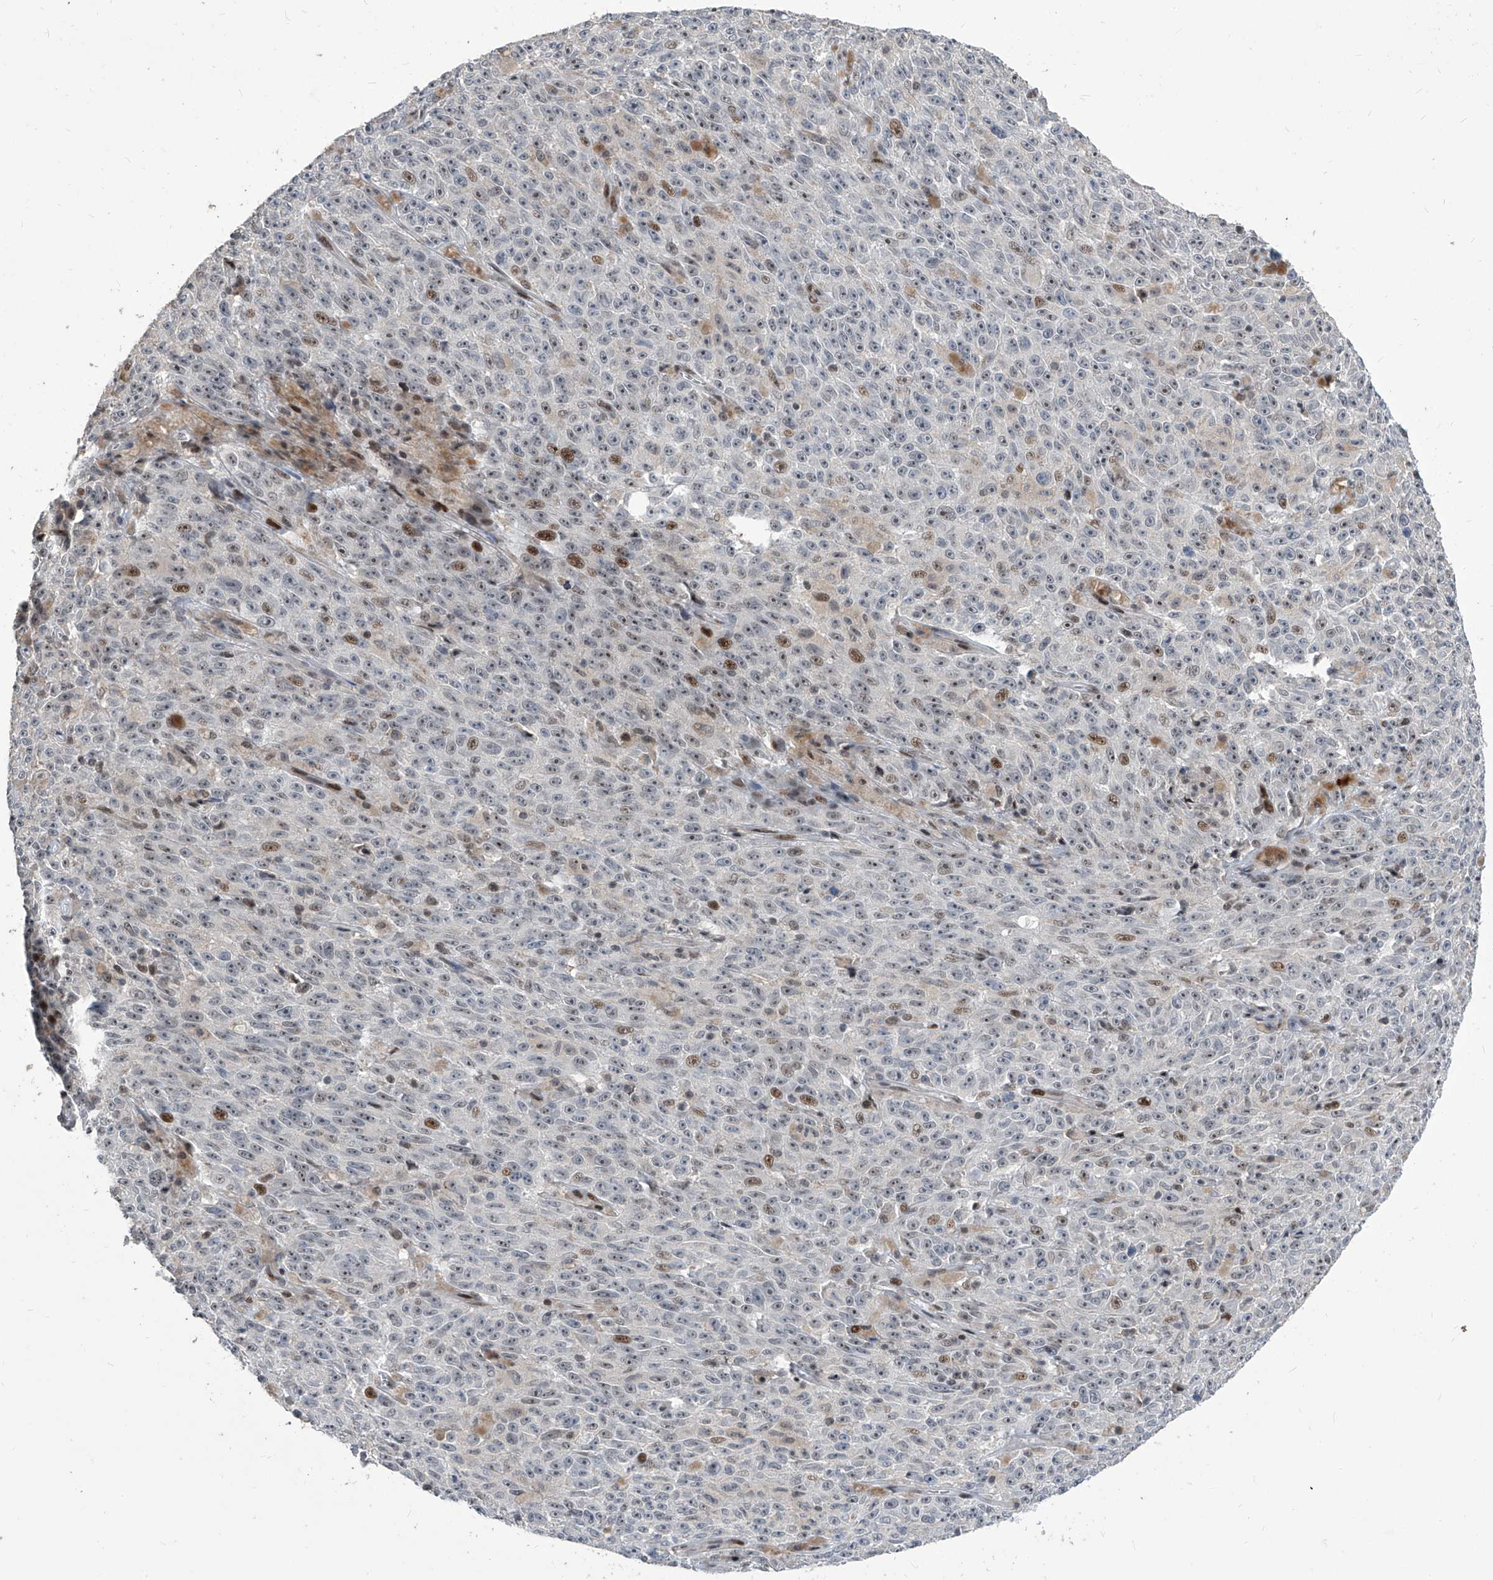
{"staining": {"intensity": "weak", "quantity": "25%-75%", "location": "nuclear"}, "tissue": "melanoma", "cell_type": "Tumor cells", "image_type": "cancer", "snomed": [{"axis": "morphology", "description": "Malignant melanoma, NOS"}, {"axis": "topography", "description": "Skin"}], "caption": "Immunohistochemistry (IHC) histopathology image of malignant melanoma stained for a protein (brown), which shows low levels of weak nuclear positivity in about 25%-75% of tumor cells.", "gene": "IRF2", "patient": {"sex": "female", "age": 82}}